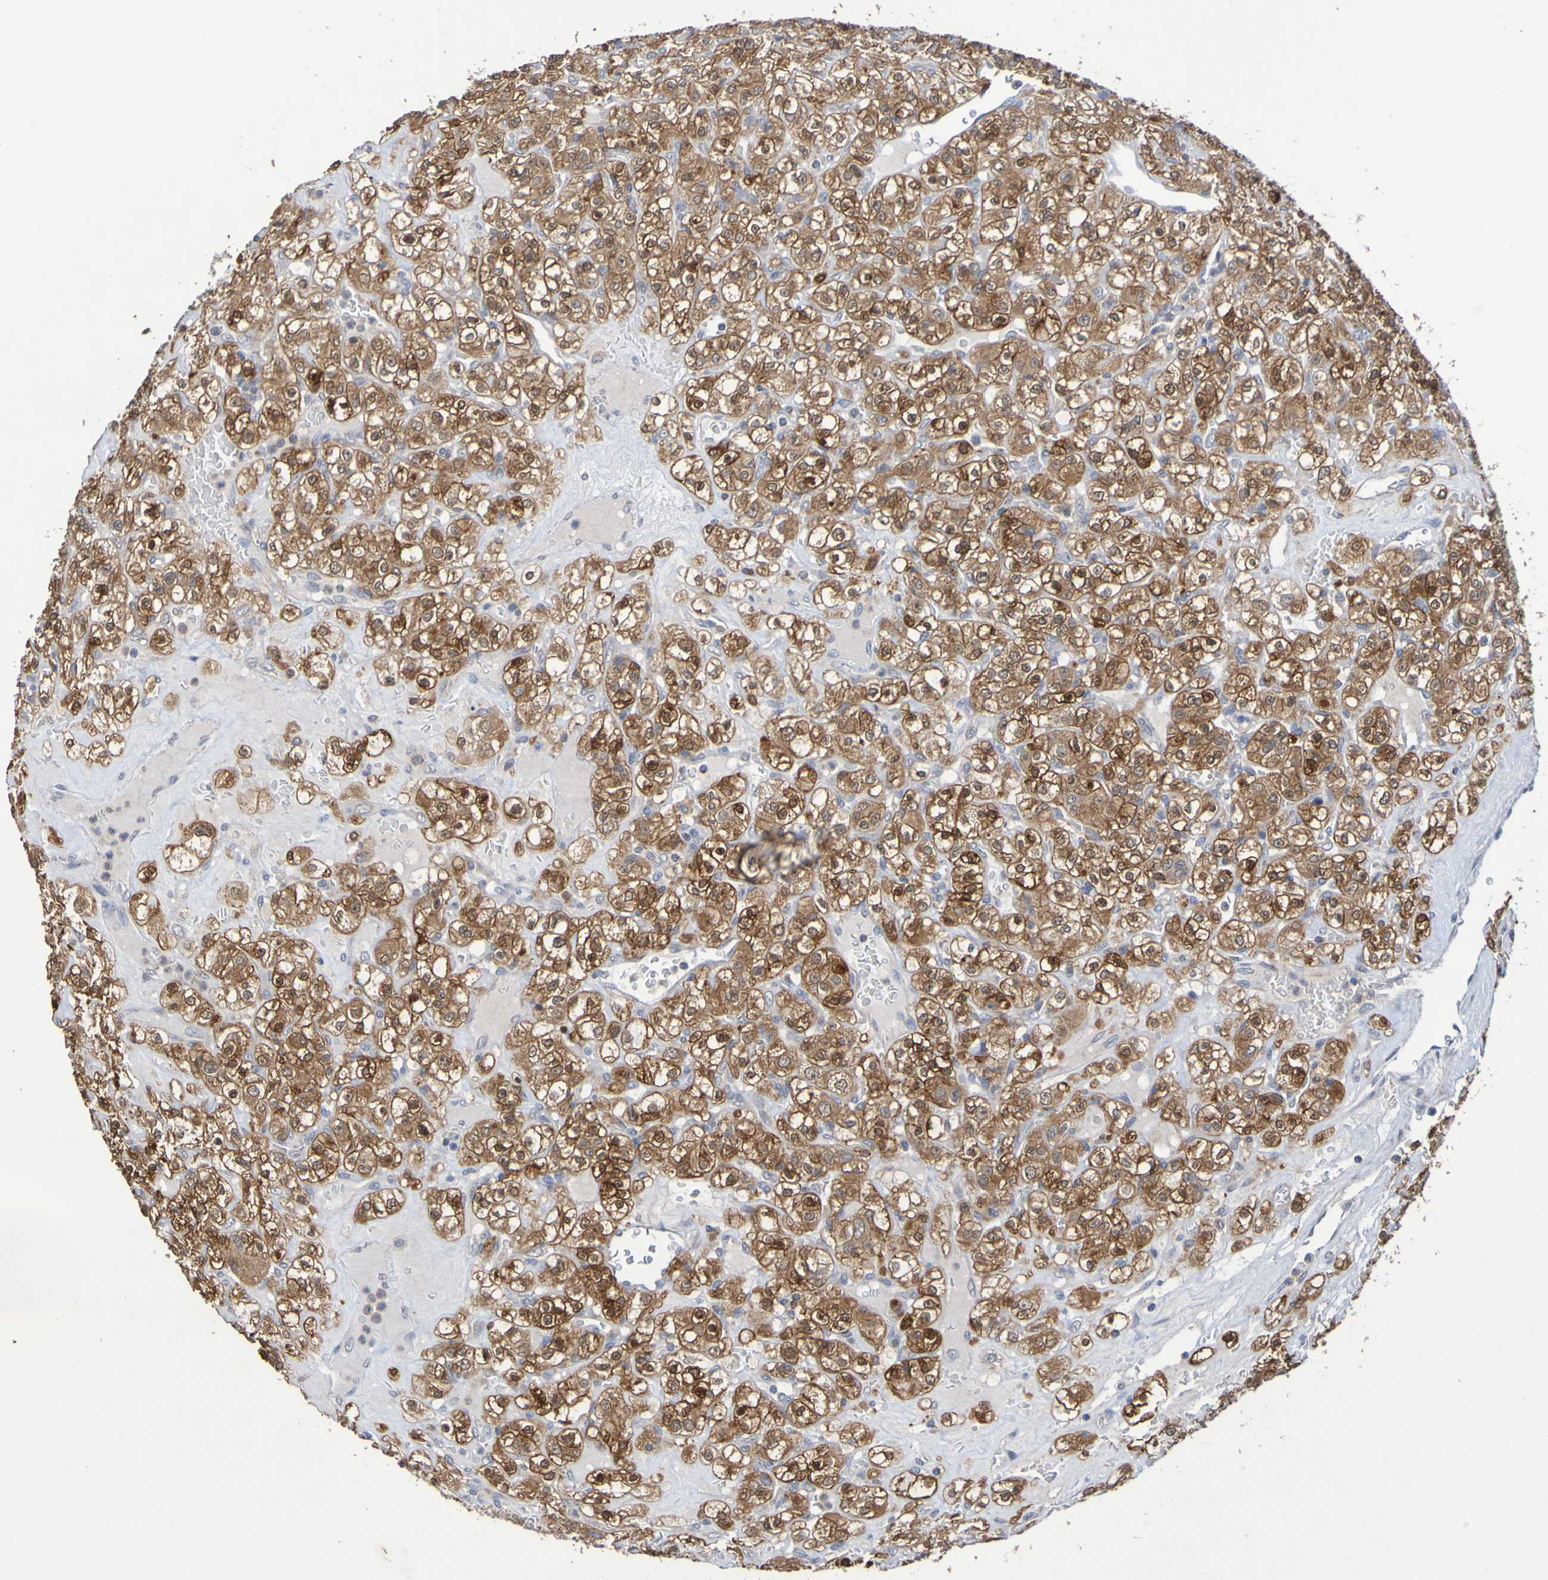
{"staining": {"intensity": "moderate", "quantity": ">75%", "location": "cytoplasmic/membranous,nuclear"}, "tissue": "renal cancer", "cell_type": "Tumor cells", "image_type": "cancer", "snomed": [{"axis": "morphology", "description": "Normal tissue, NOS"}, {"axis": "morphology", "description": "Adenocarcinoma, NOS"}, {"axis": "topography", "description": "Kidney"}], "caption": "About >75% of tumor cells in human adenocarcinoma (renal) reveal moderate cytoplasmic/membranous and nuclear protein expression as visualized by brown immunohistochemical staining.", "gene": "C3orf18", "patient": {"sex": "female", "age": 72}}